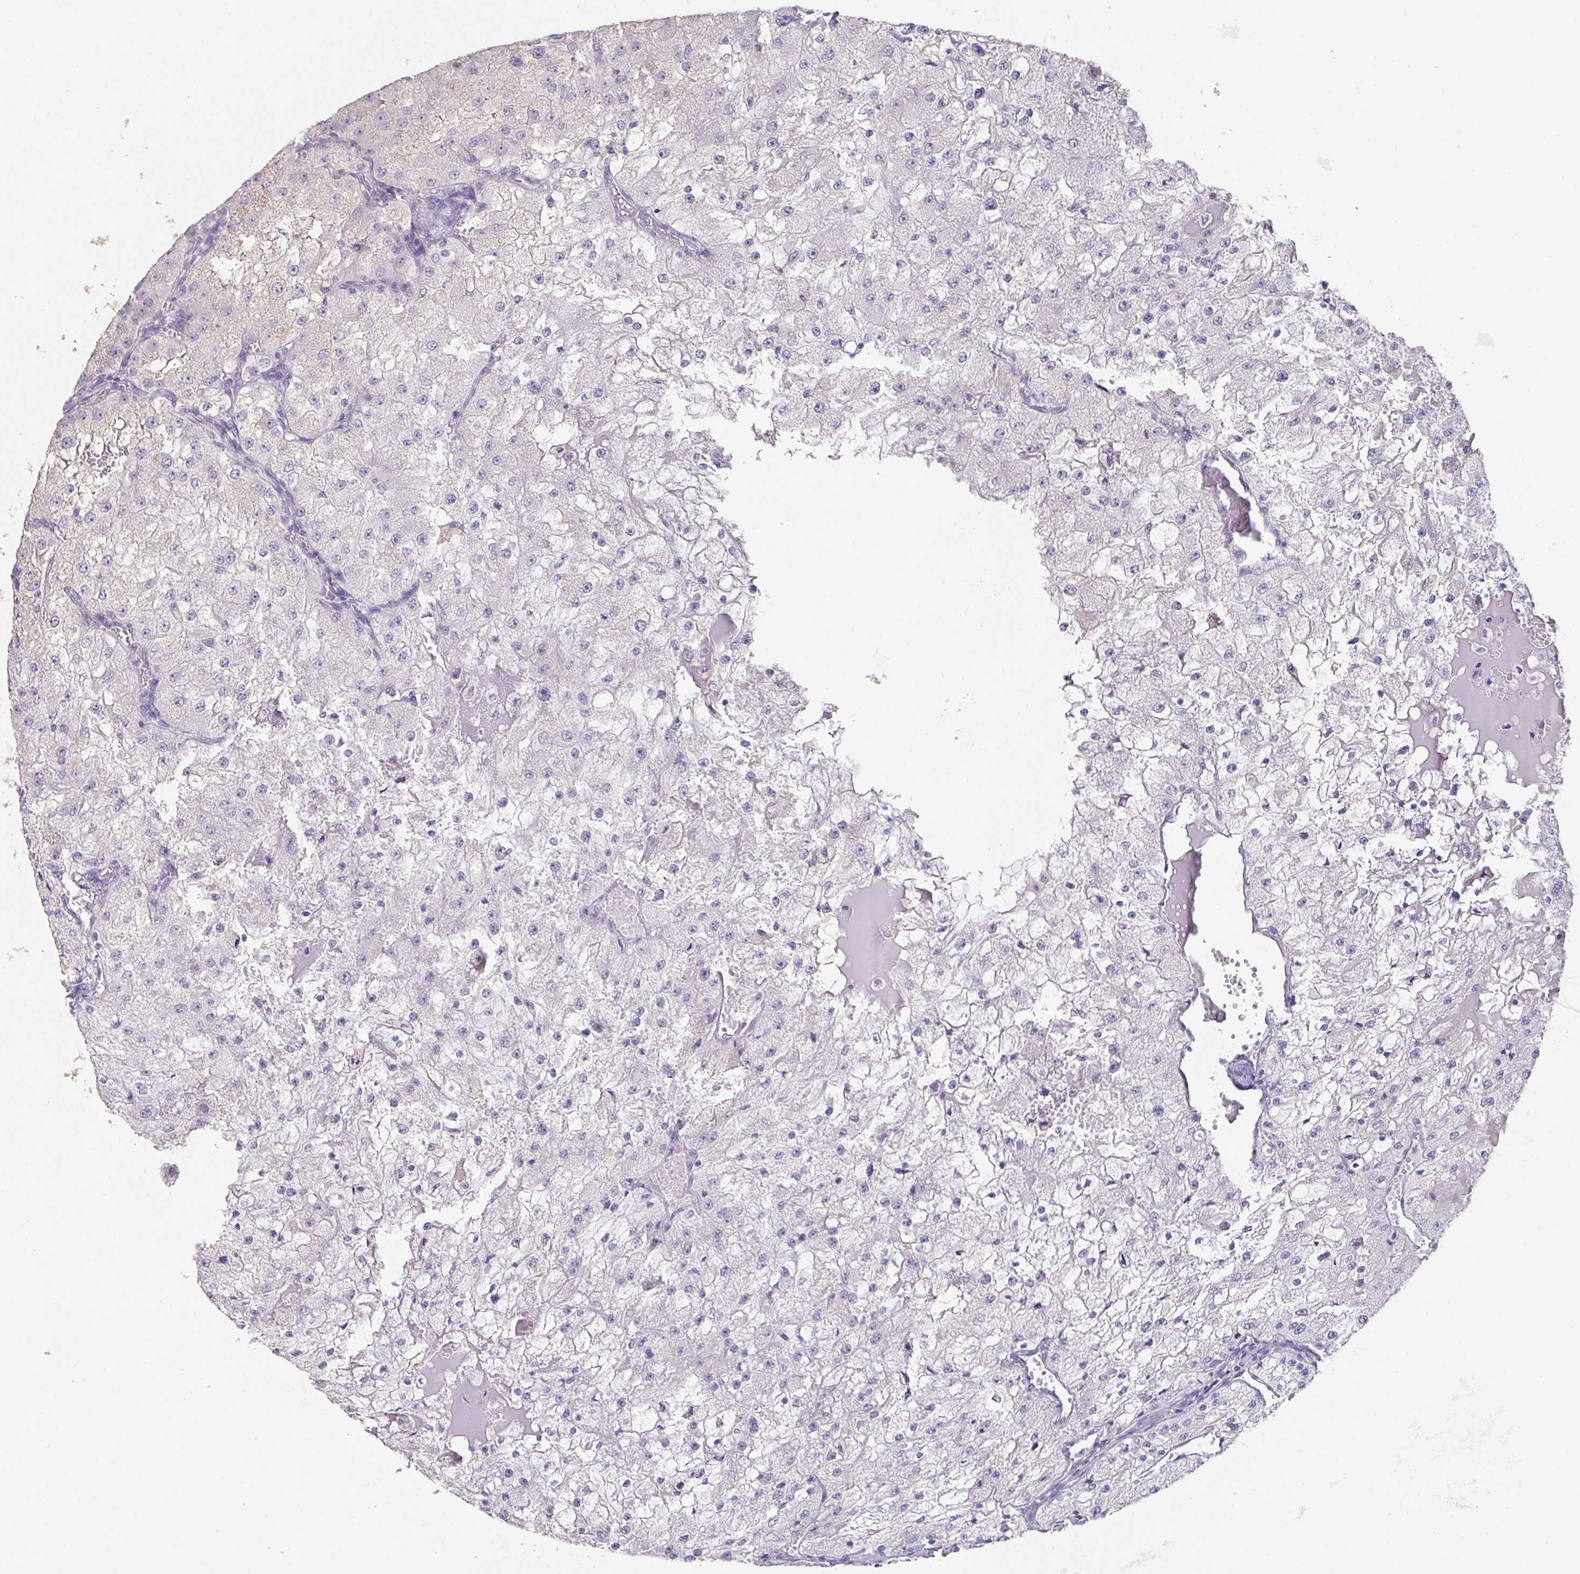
{"staining": {"intensity": "negative", "quantity": "none", "location": "none"}, "tissue": "renal cancer", "cell_type": "Tumor cells", "image_type": "cancer", "snomed": [{"axis": "morphology", "description": "Adenocarcinoma, NOS"}, {"axis": "topography", "description": "Kidney"}], "caption": "Protein analysis of renal adenocarcinoma exhibits no significant positivity in tumor cells.", "gene": "IL23R", "patient": {"sex": "female", "age": 74}}